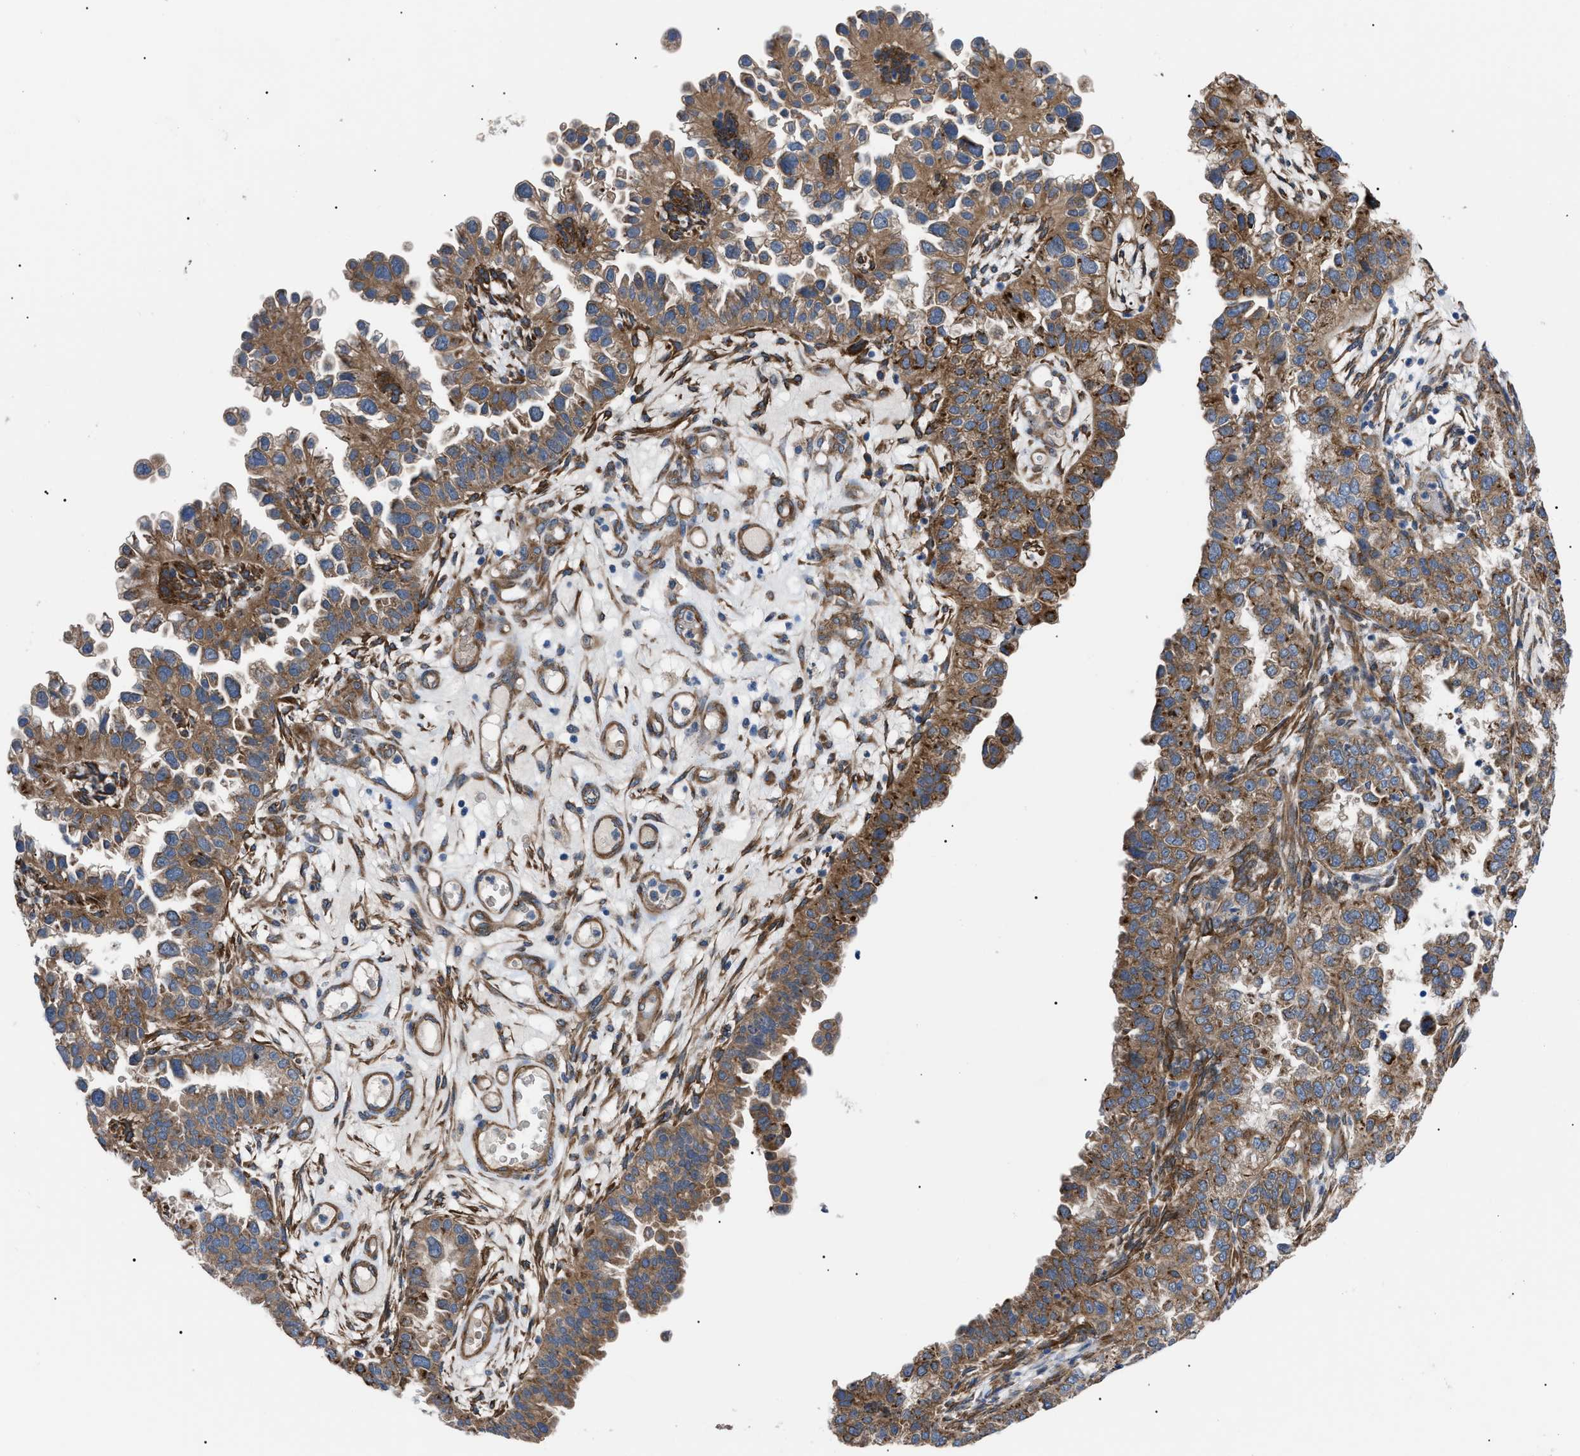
{"staining": {"intensity": "moderate", "quantity": ">75%", "location": "cytoplasmic/membranous"}, "tissue": "endometrial cancer", "cell_type": "Tumor cells", "image_type": "cancer", "snomed": [{"axis": "morphology", "description": "Adenocarcinoma, NOS"}, {"axis": "topography", "description": "Endometrium"}], "caption": "The image exhibits staining of endometrial cancer, revealing moderate cytoplasmic/membranous protein staining (brown color) within tumor cells.", "gene": "MYO10", "patient": {"sex": "female", "age": 85}}